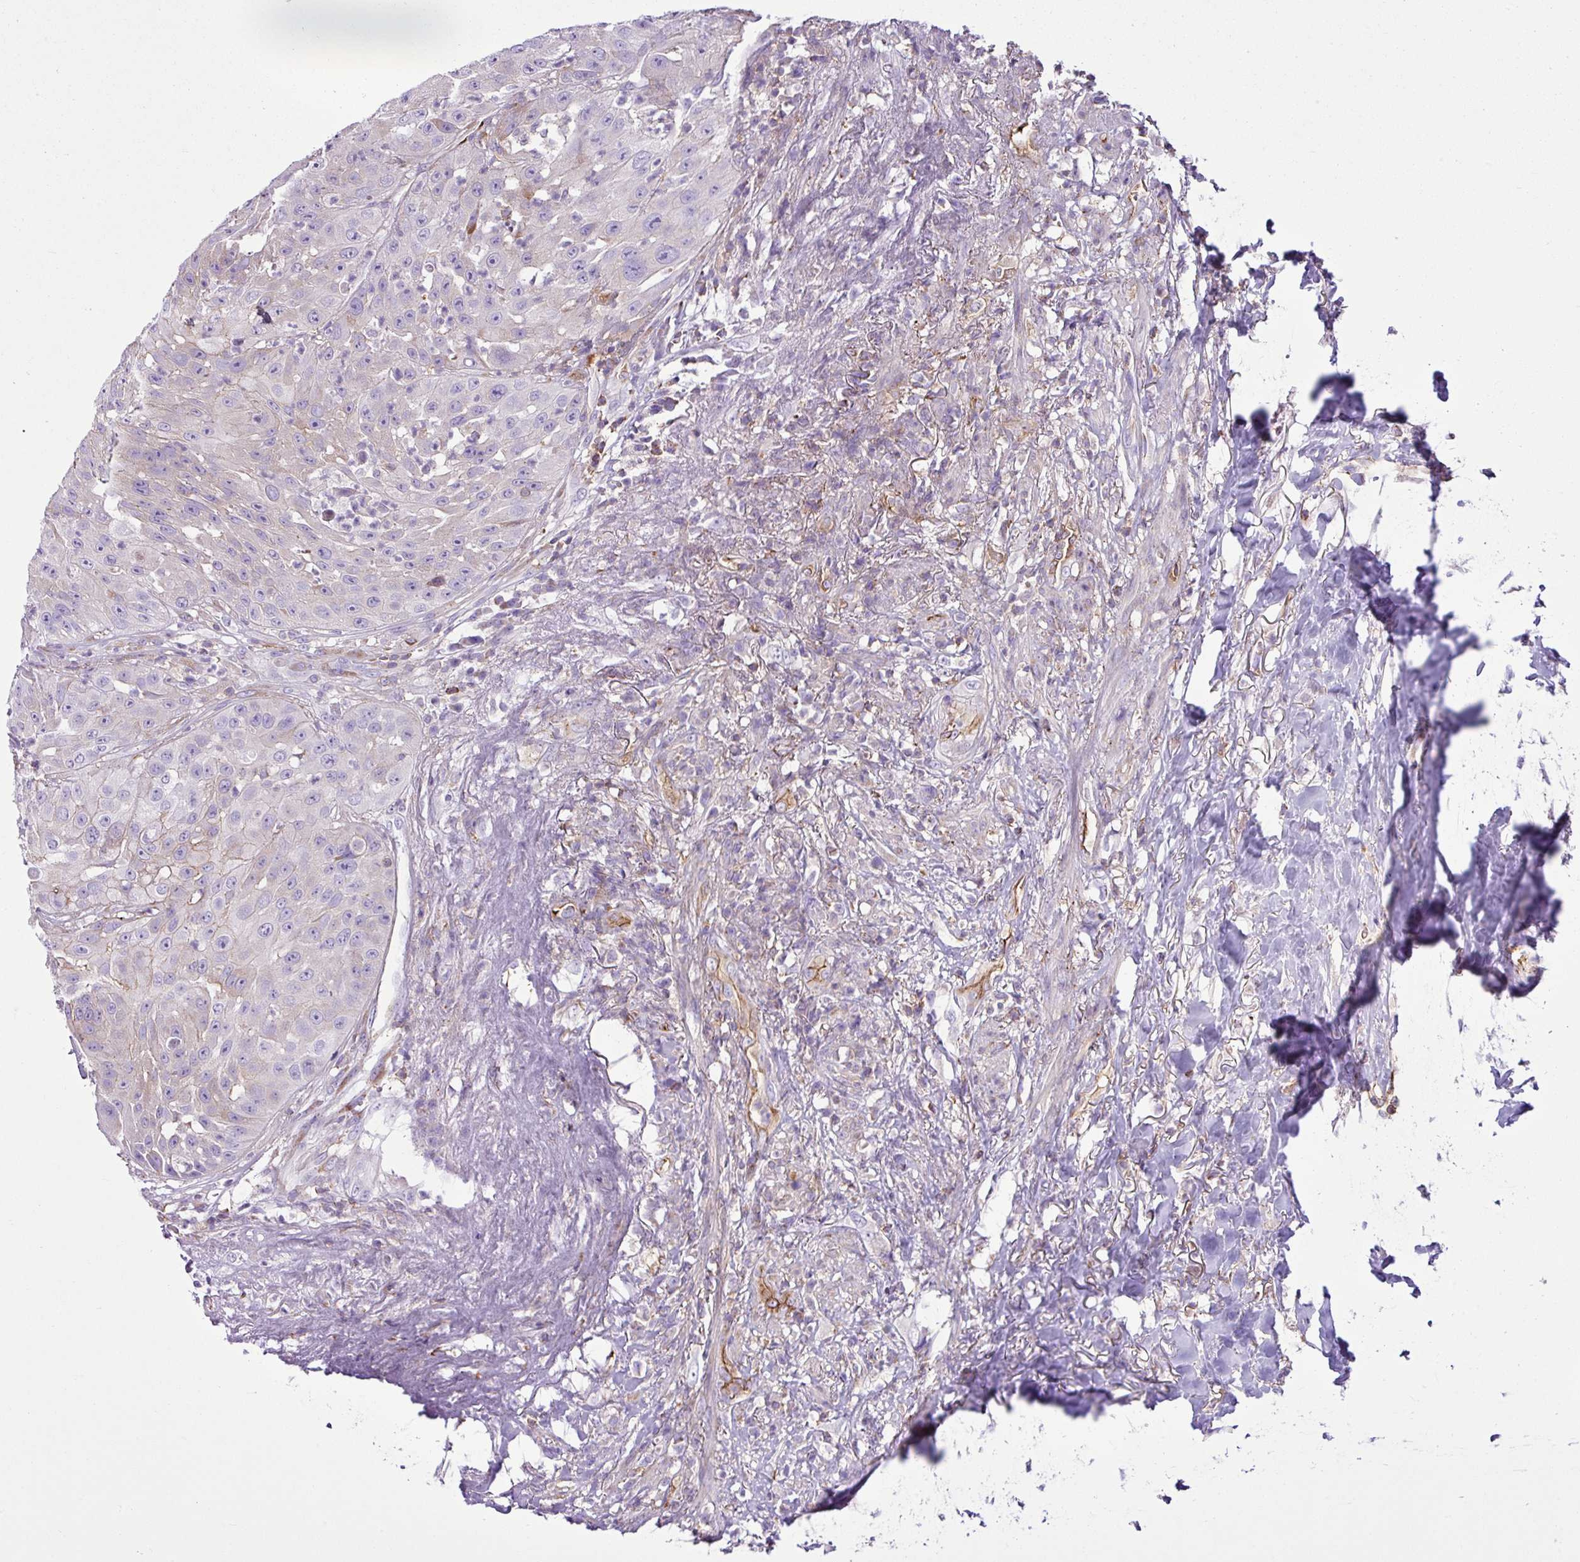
{"staining": {"intensity": "moderate", "quantity": "<25%", "location": "cytoplasmic/membranous"}, "tissue": "head and neck cancer", "cell_type": "Tumor cells", "image_type": "cancer", "snomed": [{"axis": "morphology", "description": "Squamous cell carcinoma, NOS"}, {"axis": "topography", "description": "Head-Neck"}], "caption": "Human head and neck cancer stained with a brown dye displays moderate cytoplasmic/membranous positive positivity in approximately <25% of tumor cells.", "gene": "EME2", "patient": {"sex": "male", "age": 83}}